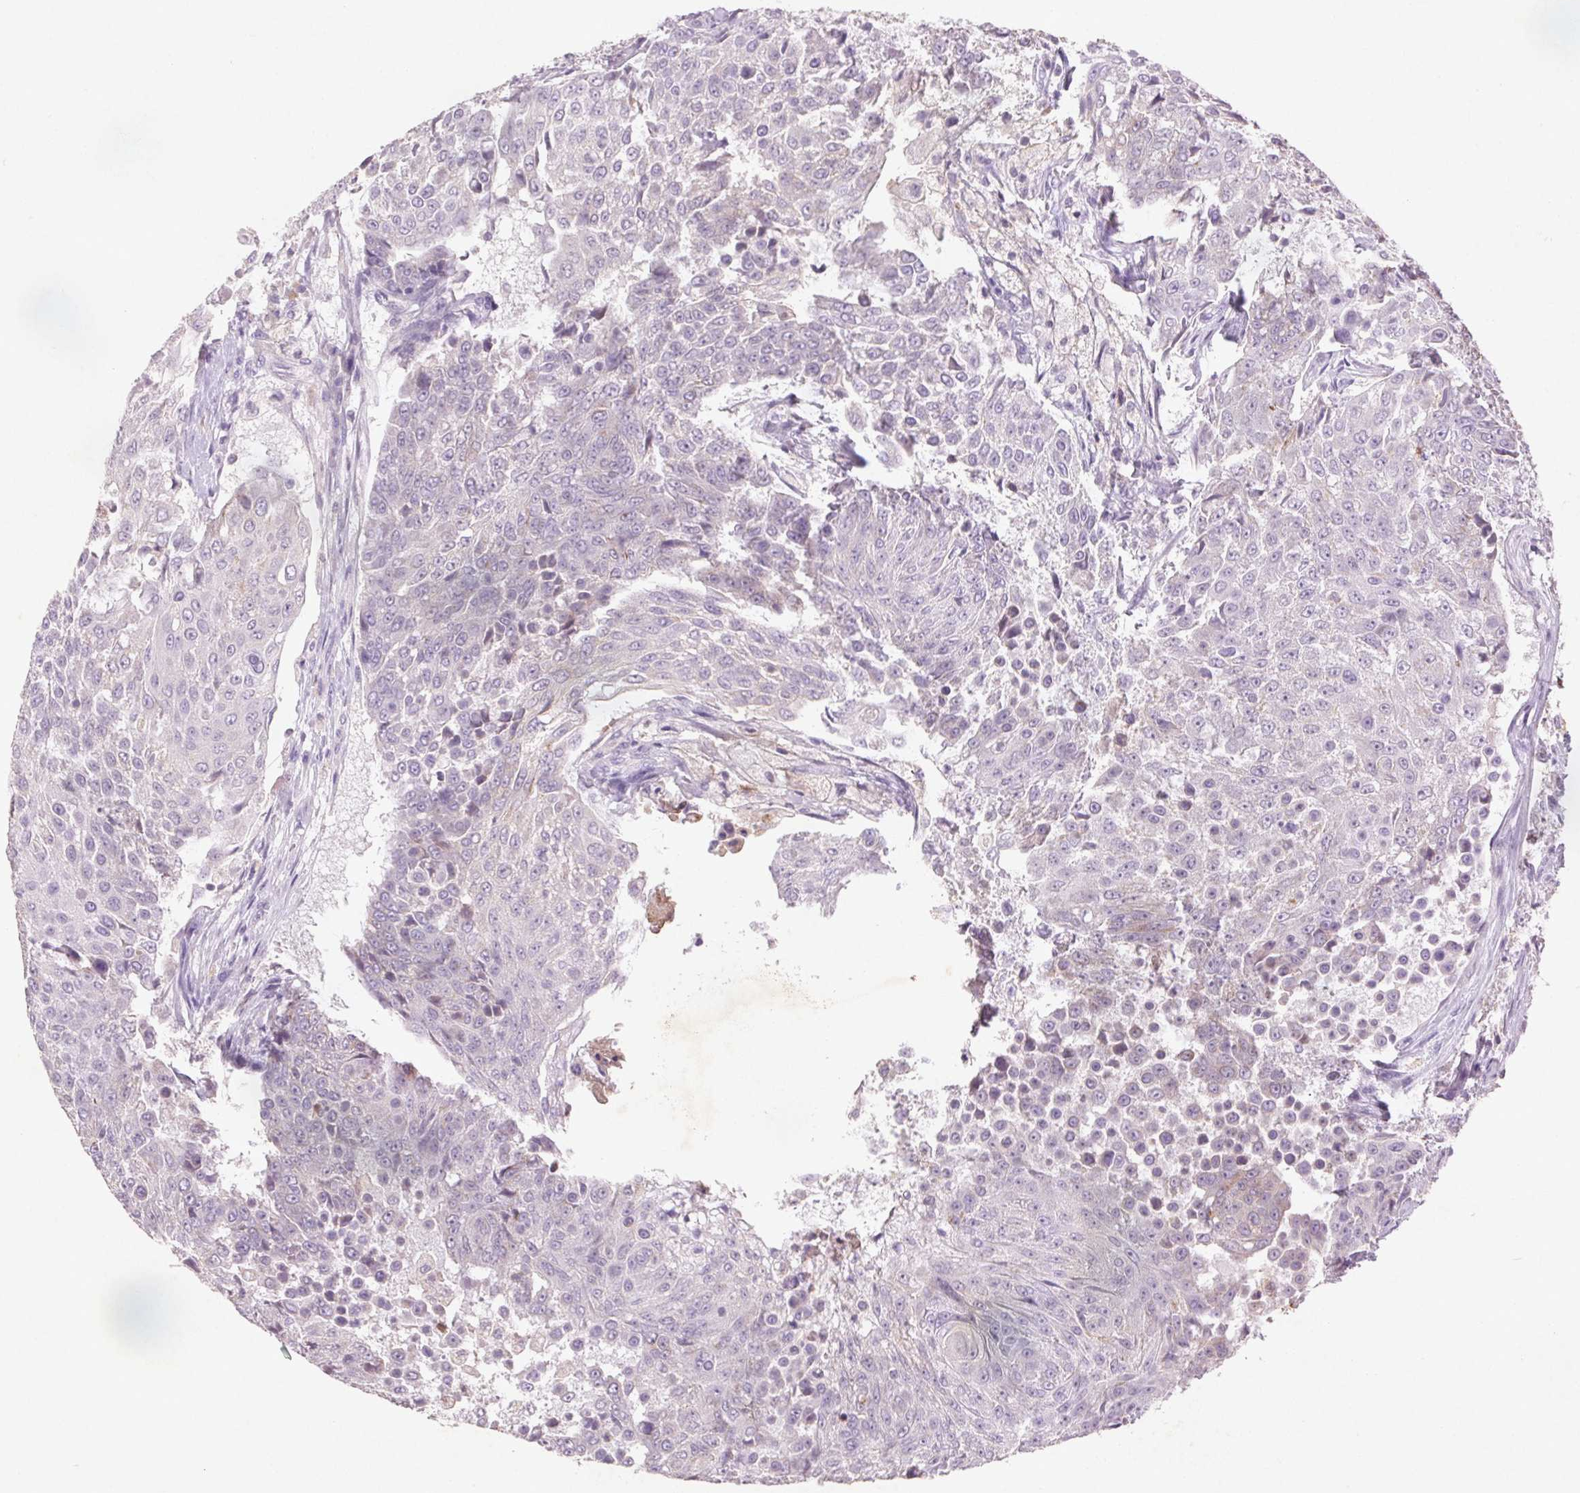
{"staining": {"intensity": "negative", "quantity": "none", "location": "none"}, "tissue": "urothelial cancer", "cell_type": "Tumor cells", "image_type": "cancer", "snomed": [{"axis": "morphology", "description": "Urothelial carcinoma, High grade"}, {"axis": "topography", "description": "Urinary bladder"}], "caption": "High power microscopy micrograph of an immunohistochemistry histopathology image of urothelial carcinoma (high-grade), revealing no significant expression in tumor cells.", "gene": "FNDC7", "patient": {"sex": "female", "age": 63}}